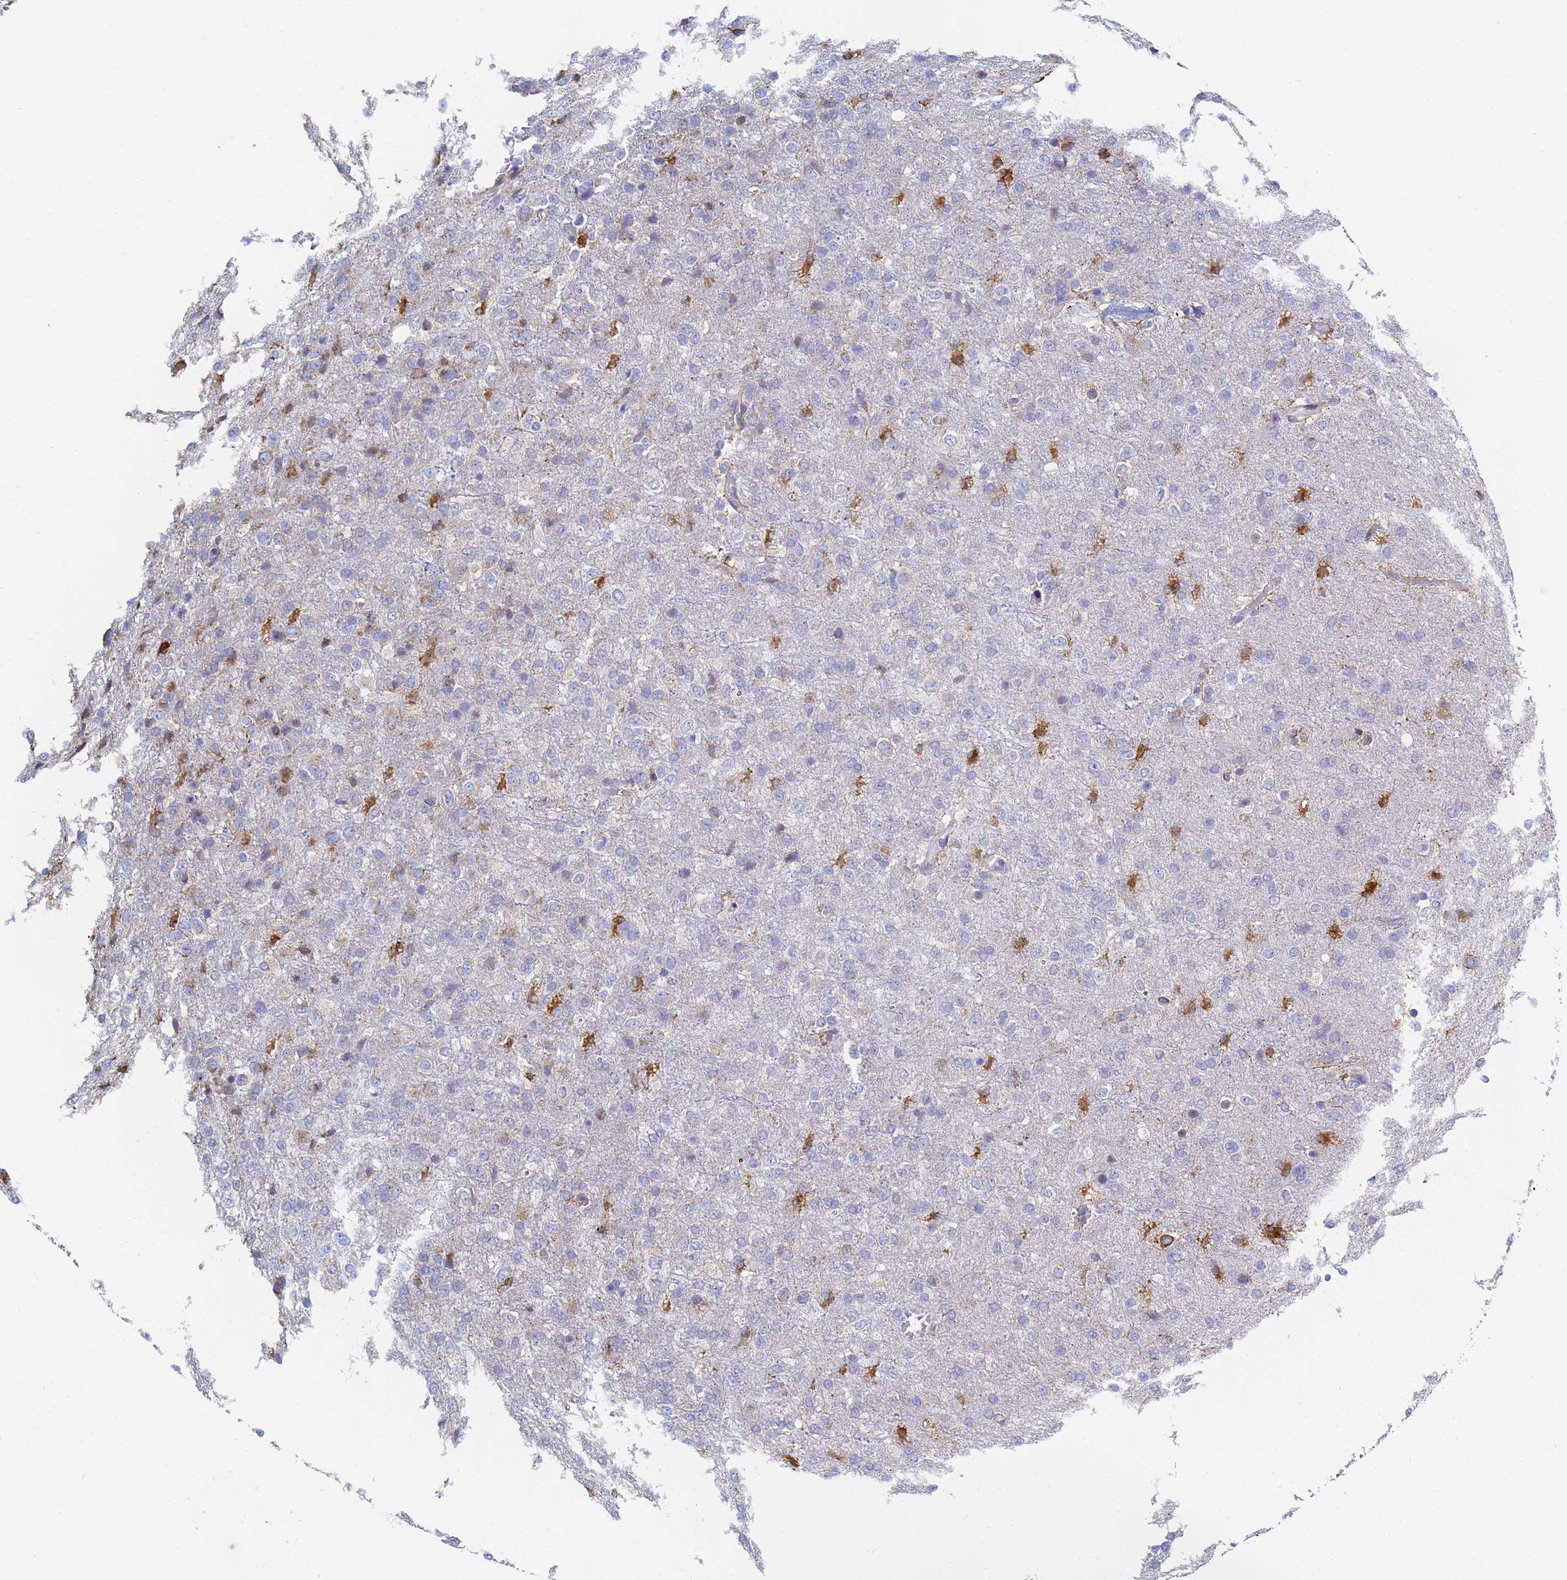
{"staining": {"intensity": "moderate", "quantity": "<25%", "location": "cytoplasmic/membranous"}, "tissue": "glioma", "cell_type": "Tumor cells", "image_type": "cancer", "snomed": [{"axis": "morphology", "description": "Glioma, malignant, High grade"}, {"axis": "topography", "description": "Brain"}], "caption": "This histopathology image exhibits IHC staining of malignant glioma (high-grade), with low moderate cytoplasmic/membranous expression in about <25% of tumor cells.", "gene": "GDAP2", "patient": {"sex": "female", "age": 74}}